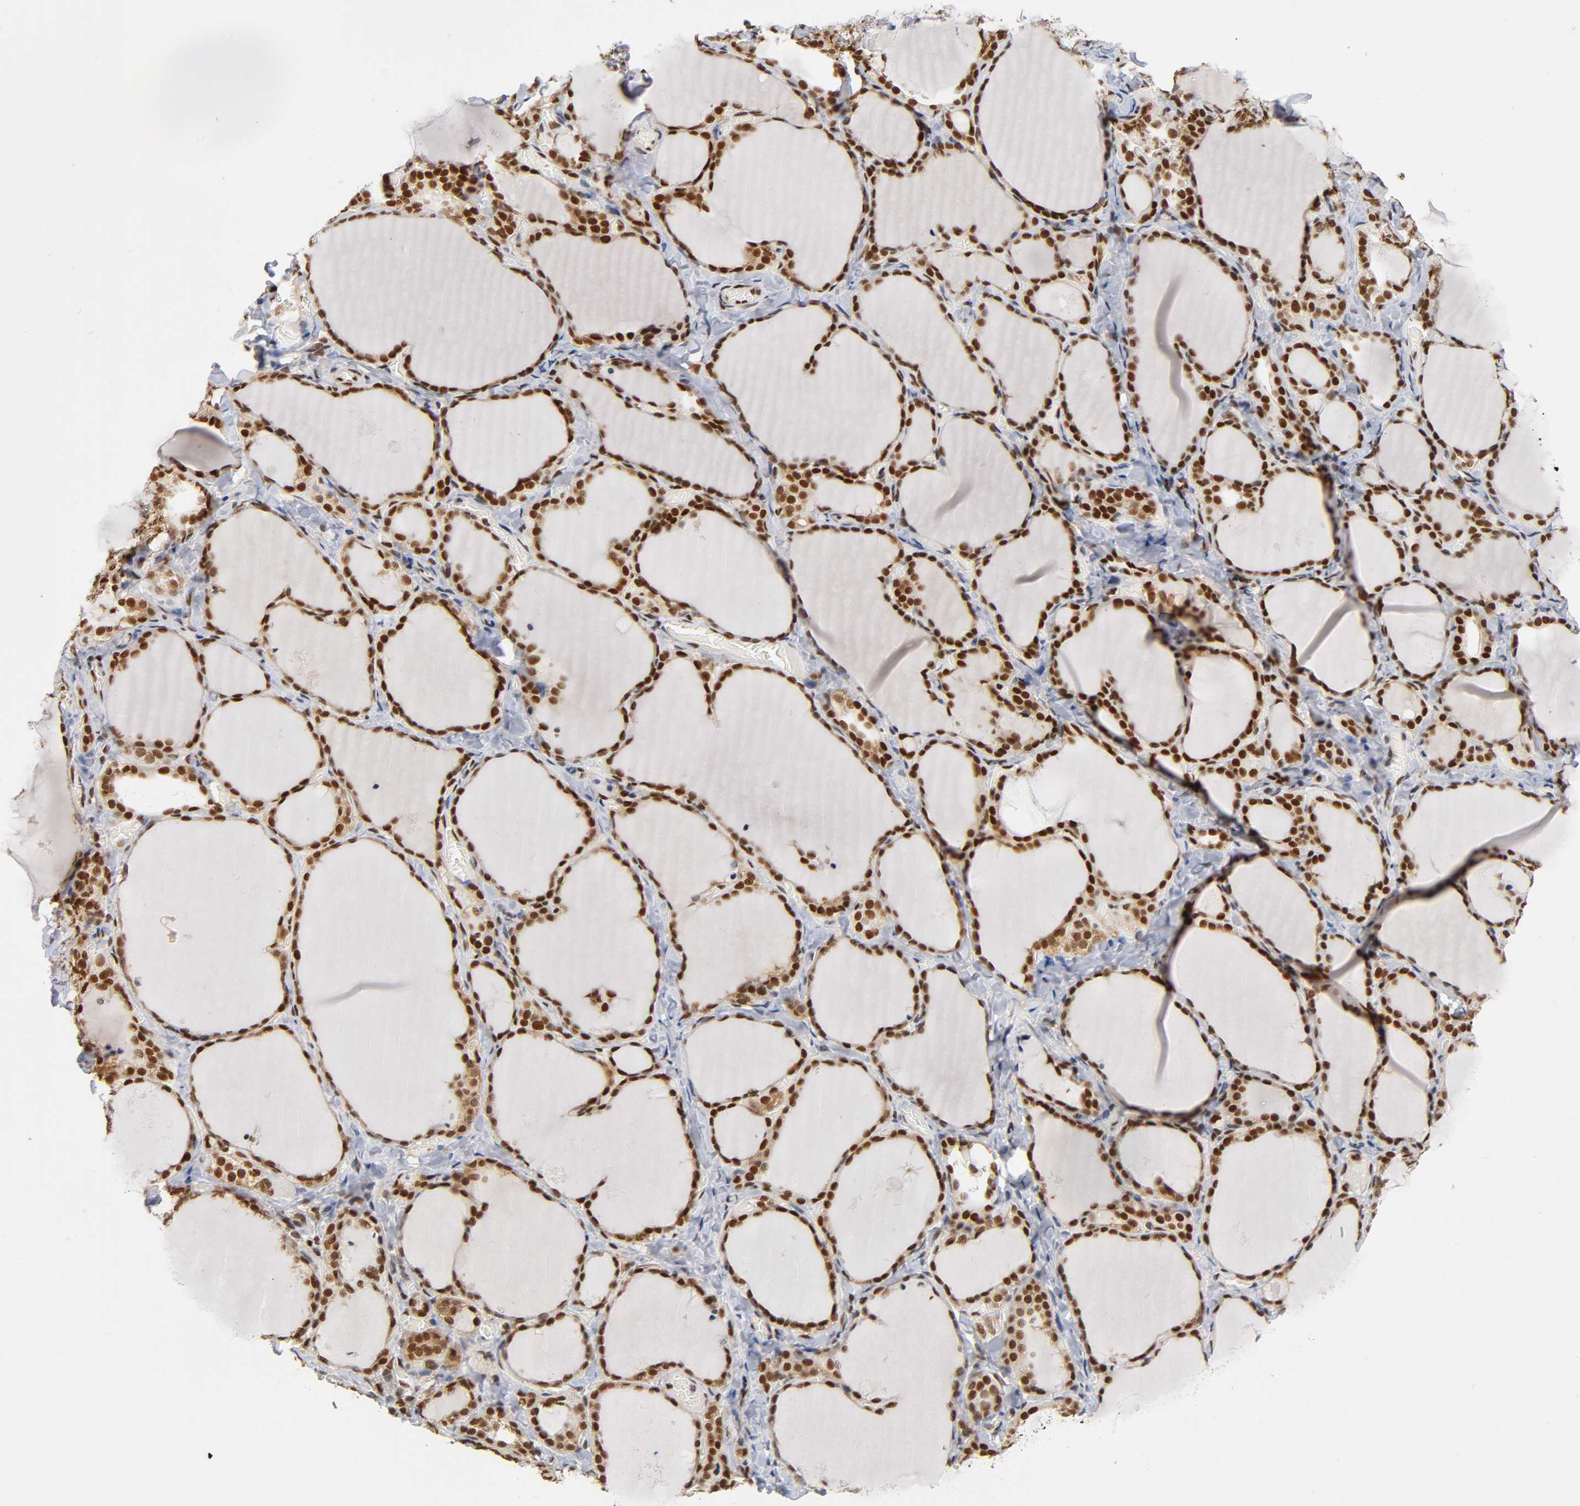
{"staining": {"intensity": "strong", "quantity": ">75%", "location": "nuclear"}, "tissue": "thyroid gland", "cell_type": "Glandular cells", "image_type": "normal", "snomed": [{"axis": "morphology", "description": "Normal tissue, NOS"}, {"axis": "morphology", "description": "Papillary adenocarcinoma, NOS"}, {"axis": "topography", "description": "Thyroid gland"}], "caption": "Thyroid gland stained with DAB (3,3'-diaminobenzidine) IHC exhibits high levels of strong nuclear positivity in approximately >75% of glandular cells.", "gene": "ILKAP", "patient": {"sex": "female", "age": 30}}